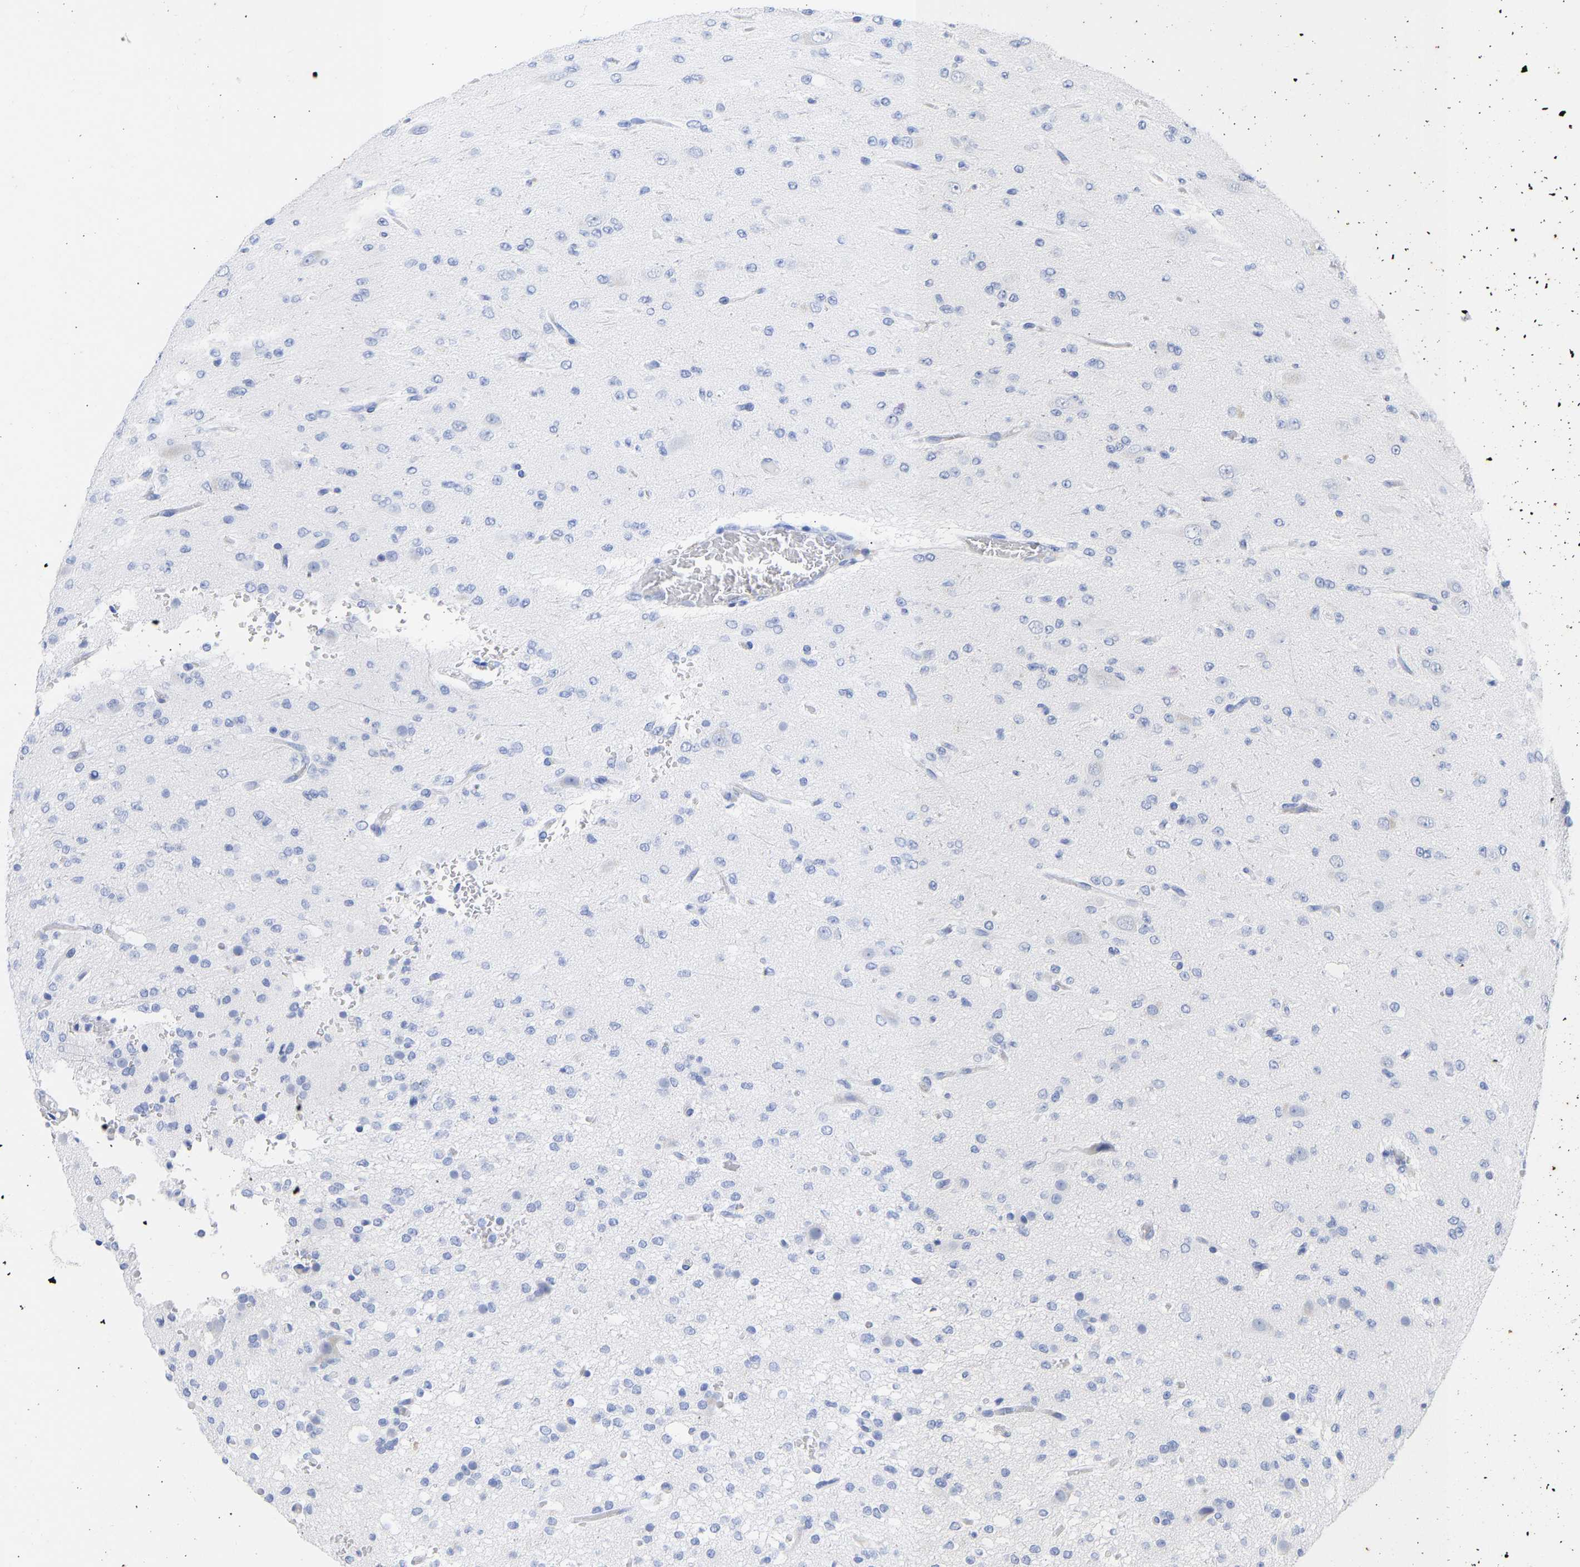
{"staining": {"intensity": "negative", "quantity": "none", "location": "none"}, "tissue": "glioma", "cell_type": "Tumor cells", "image_type": "cancer", "snomed": [{"axis": "morphology", "description": "Glioma, malignant, Low grade"}, {"axis": "topography", "description": "Brain"}], "caption": "Human malignant low-grade glioma stained for a protein using IHC displays no staining in tumor cells.", "gene": "KRT1", "patient": {"sex": "male", "age": 38}}